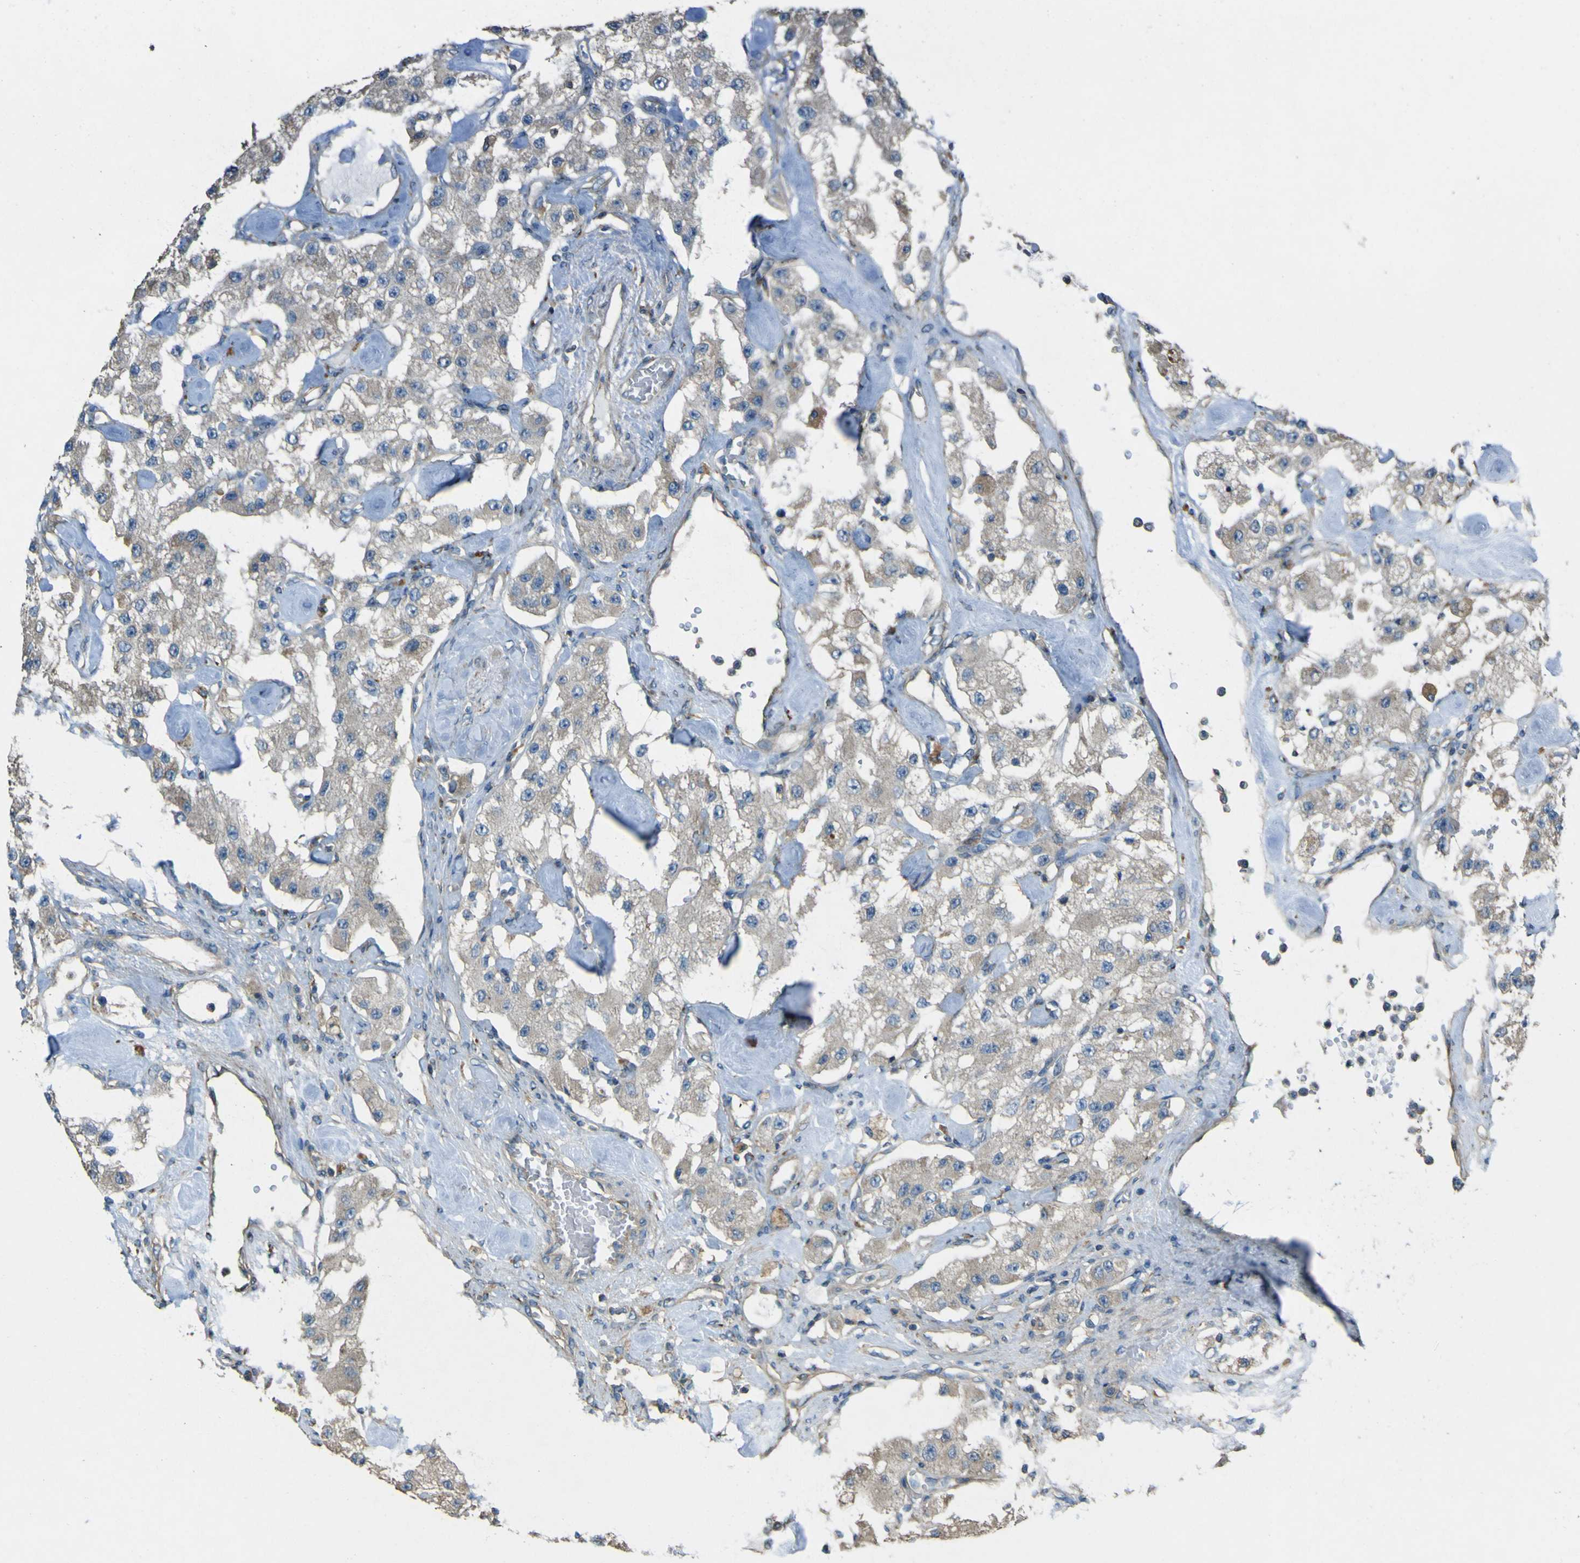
{"staining": {"intensity": "negative", "quantity": "none", "location": "none"}, "tissue": "carcinoid", "cell_type": "Tumor cells", "image_type": "cancer", "snomed": [{"axis": "morphology", "description": "Carcinoid, malignant, NOS"}, {"axis": "topography", "description": "Pancreas"}], "caption": "This is an IHC micrograph of human malignant carcinoid. There is no staining in tumor cells.", "gene": "NAALADL2", "patient": {"sex": "male", "age": 41}}